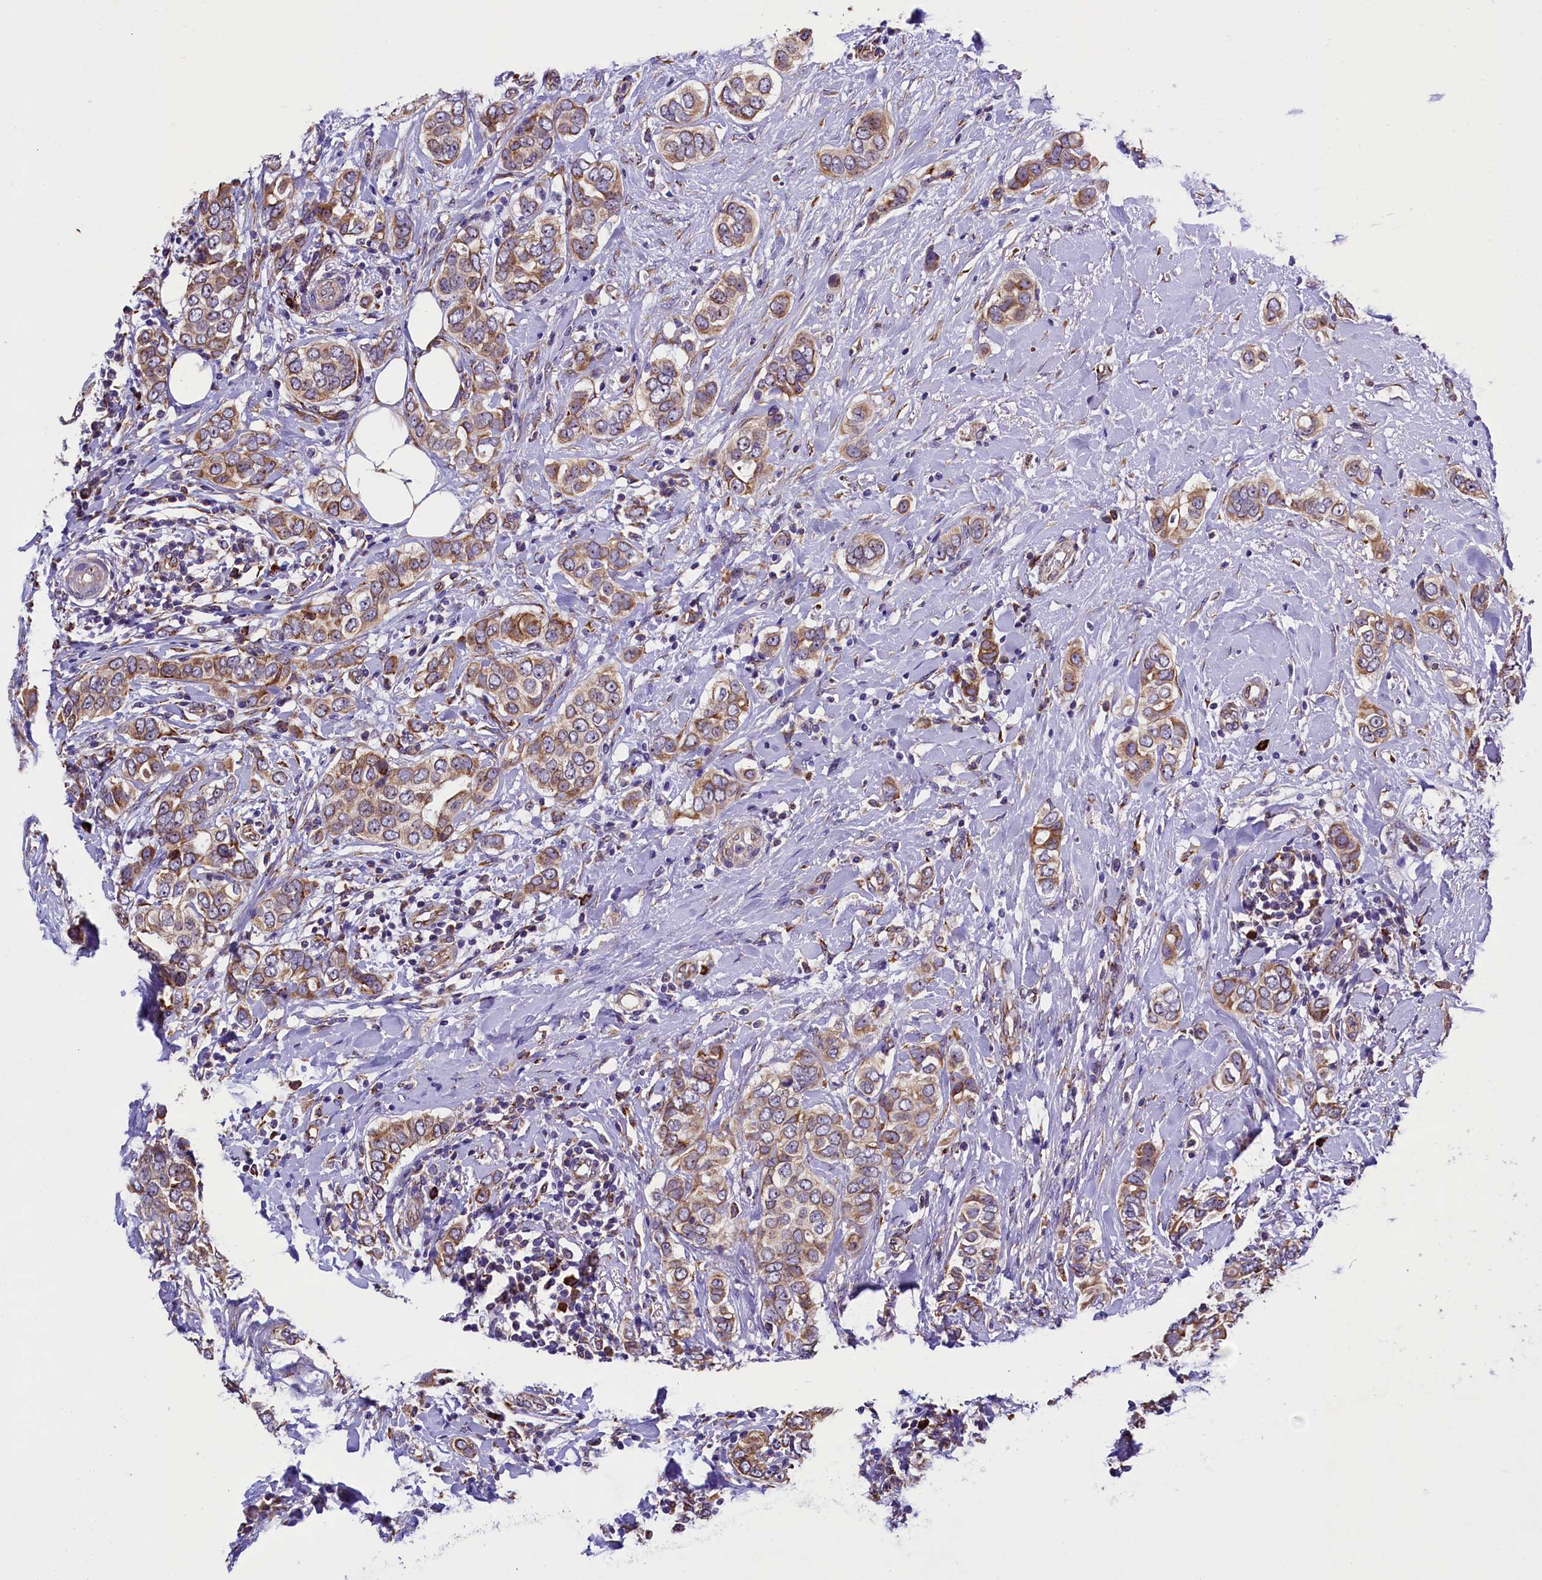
{"staining": {"intensity": "moderate", "quantity": ">75%", "location": "cytoplasmic/membranous"}, "tissue": "breast cancer", "cell_type": "Tumor cells", "image_type": "cancer", "snomed": [{"axis": "morphology", "description": "Lobular carcinoma"}, {"axis": "topography", "description": "Breast"}], "caption": "Human lobular carcinoma (breast) stained for a protein (brown) demonstrates moderate cytoplasmic/membranous positive positivity in about >75% of tumor cells.", "gene": "CAPS2", "patient": {"sex": "female", "age": 51}}